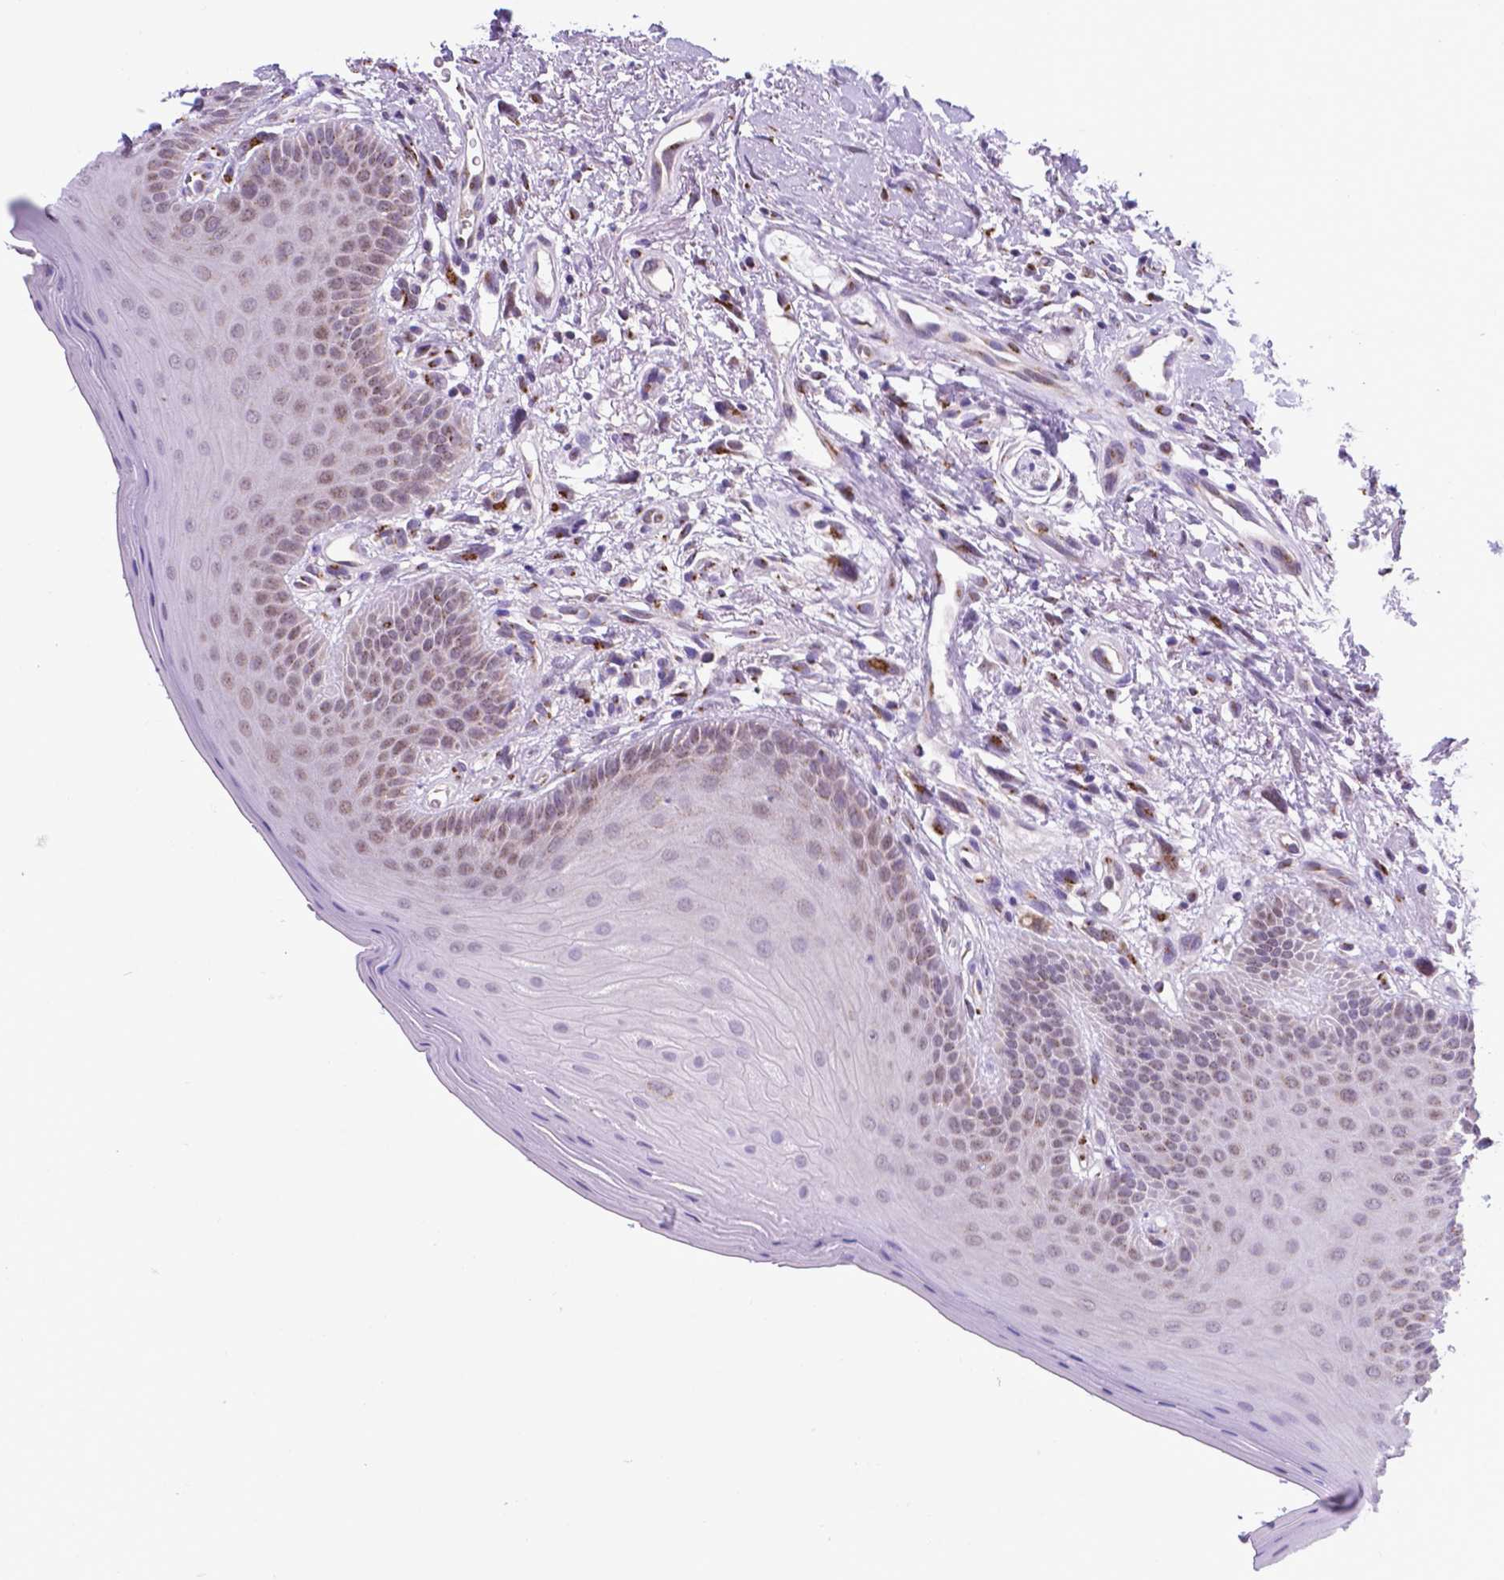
{"staining": {"intensity": "moderate", "quantity": "25%-75%", "location": "cytoplasmic/membranous"}, "tissue": "oral mucosa", "cell_type": "Squamous epithelial cells", "image_type": "normal", "snomed": [{"axis": "morphology", "description": "Normal tissue, NOS"}, {"axis": "morphology", "description": "Normal morphology"}, {"axis": "topography", "description": "Oral tissue"}], "caption": "Squamous epithelial cells demonstrate moderate cytoplasmic/membranous positivity in approximately 25%-75% of cells in unremarkable oral mucosa. Using DAB (brown) and hematoxylin (blue) stains, captured at high magnification using brightfield microscopy.", "gene": "MRPL10", "patient": {"sex": "female", "age": 76}}